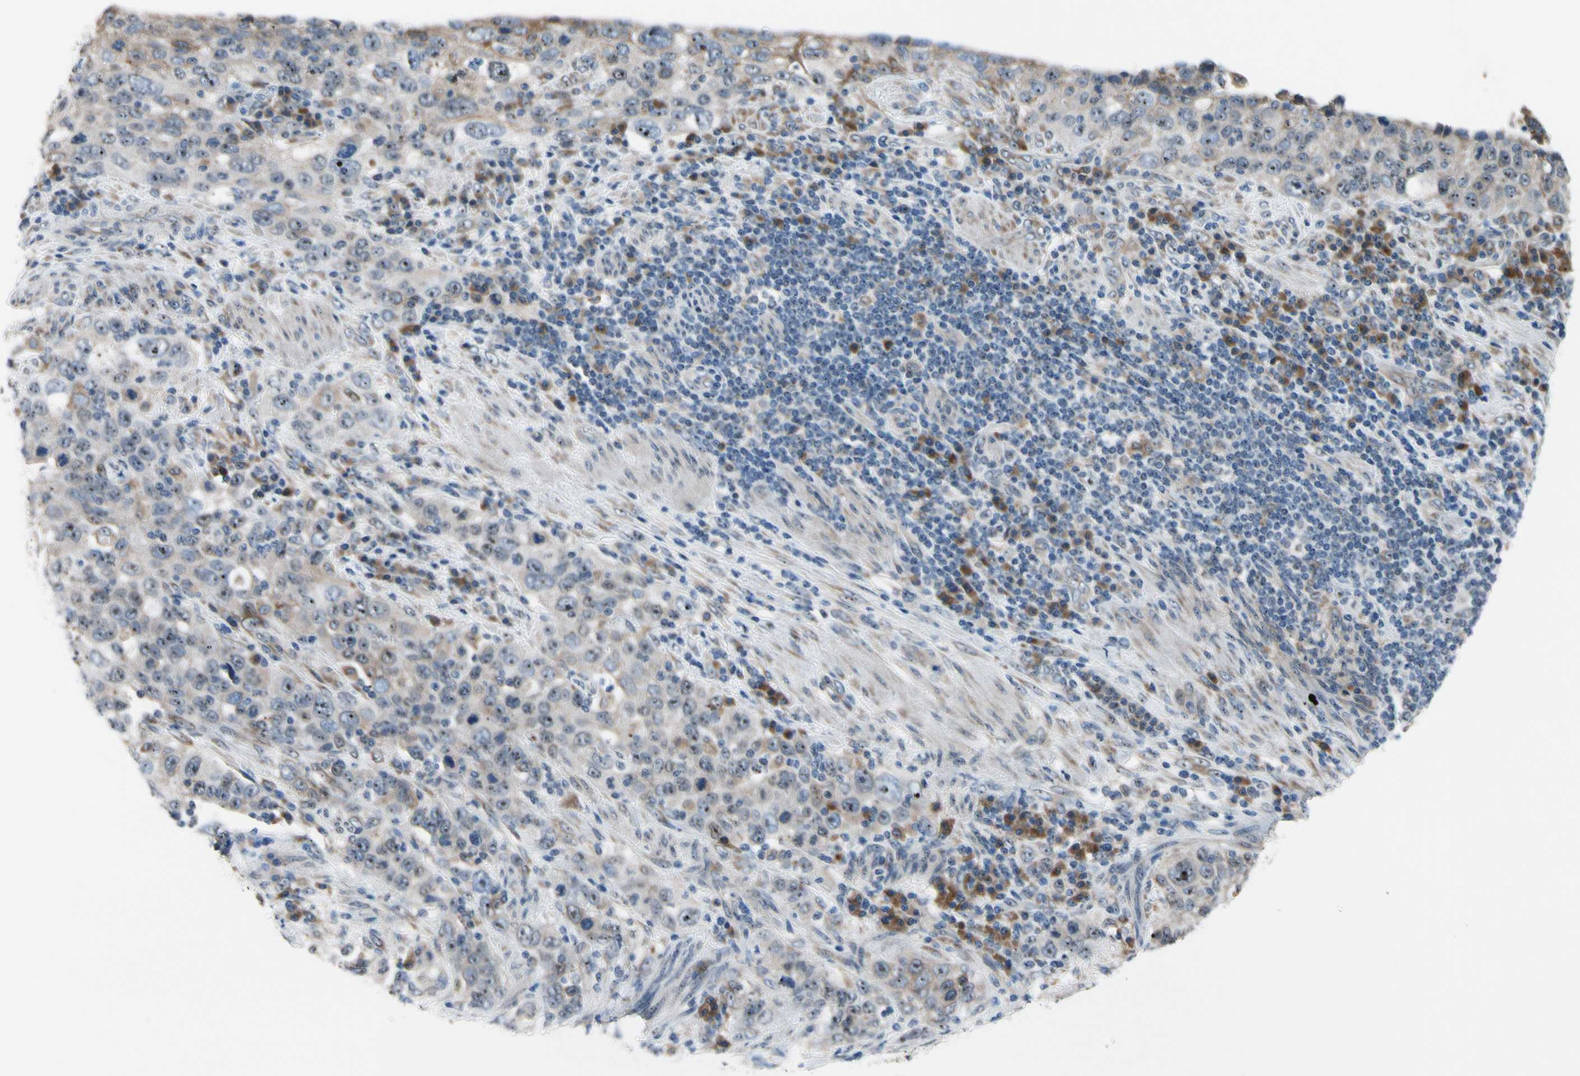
{"staining": {"intensity": "weak", "quantity": ">75%", "location": "cytoplasmic/membranous"}, "tissue": "stomach cancer", "cell_type": "Tumor cells", "image_type": "cancer", "snomed": [{"axis": "morphology", "description": "Normal tissue, NOS"}, {"axis": "morphology", "description": "Adenocarcinoma, NOS"}, {"axis": "topography", "description": "Stomach"}], "caption": "Immunohistochemical staining of human stomach cancer (adenocarcinoma) demonstrates low levels of weak cytoplasmic/membranous positivity in approximately >75% of tumor cells. The staining was performed using DAB to visualize the protein expression in brown, while the nuclei were stained in blue with hematoxylin (Magnification: 20x).", "gene": "TMED7", "patient": {"sex": "male", "age": 48}}